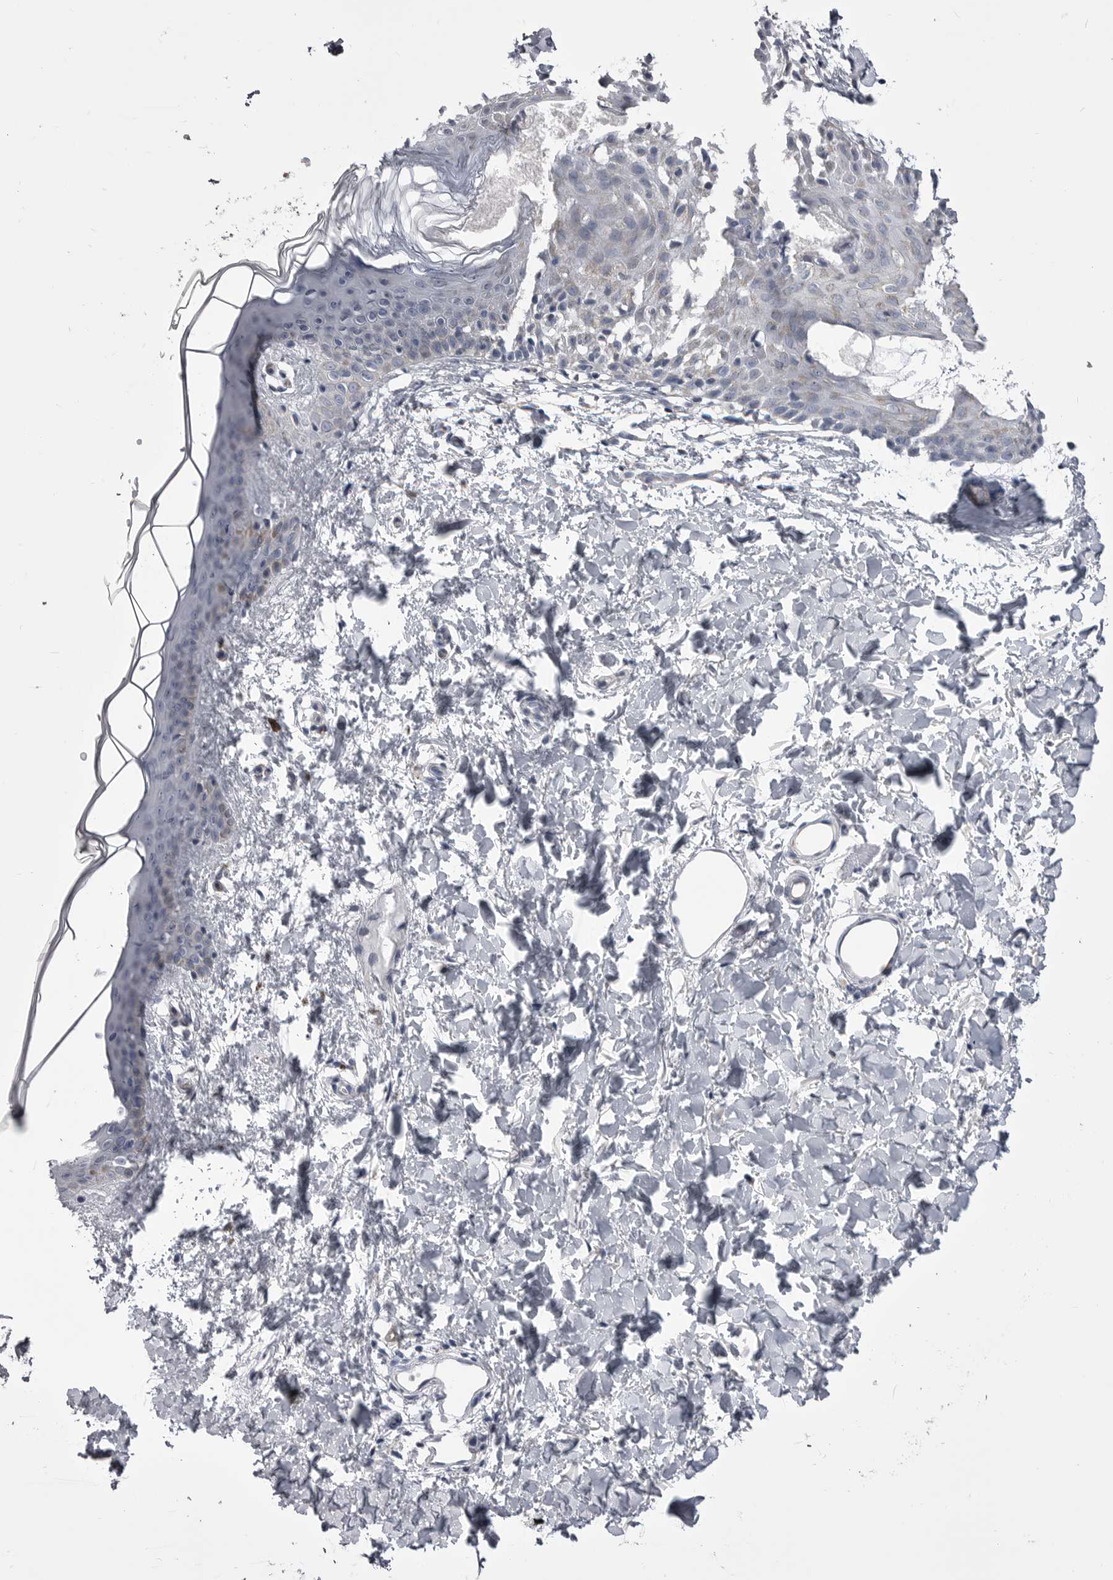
{"staining": {"intensity": "negative", "quantity": "none", "location": "none"}, "tissue": "skin", "cell_type": "Fibroblasts", "image_type": "normal", "snomed": [{"axis": "morphology", "description": "Normal tissue, NOS"}, {"axis": "topography", "description": "Skin"}], "caption": "Immunohistochemistry (IHC) micrograph of unremarkable skin: skin stained with DAB shows no significant protein expression in fibroblasts.", "gene": "OPLAH", "patient": {"sex": "female", "age": 46}}